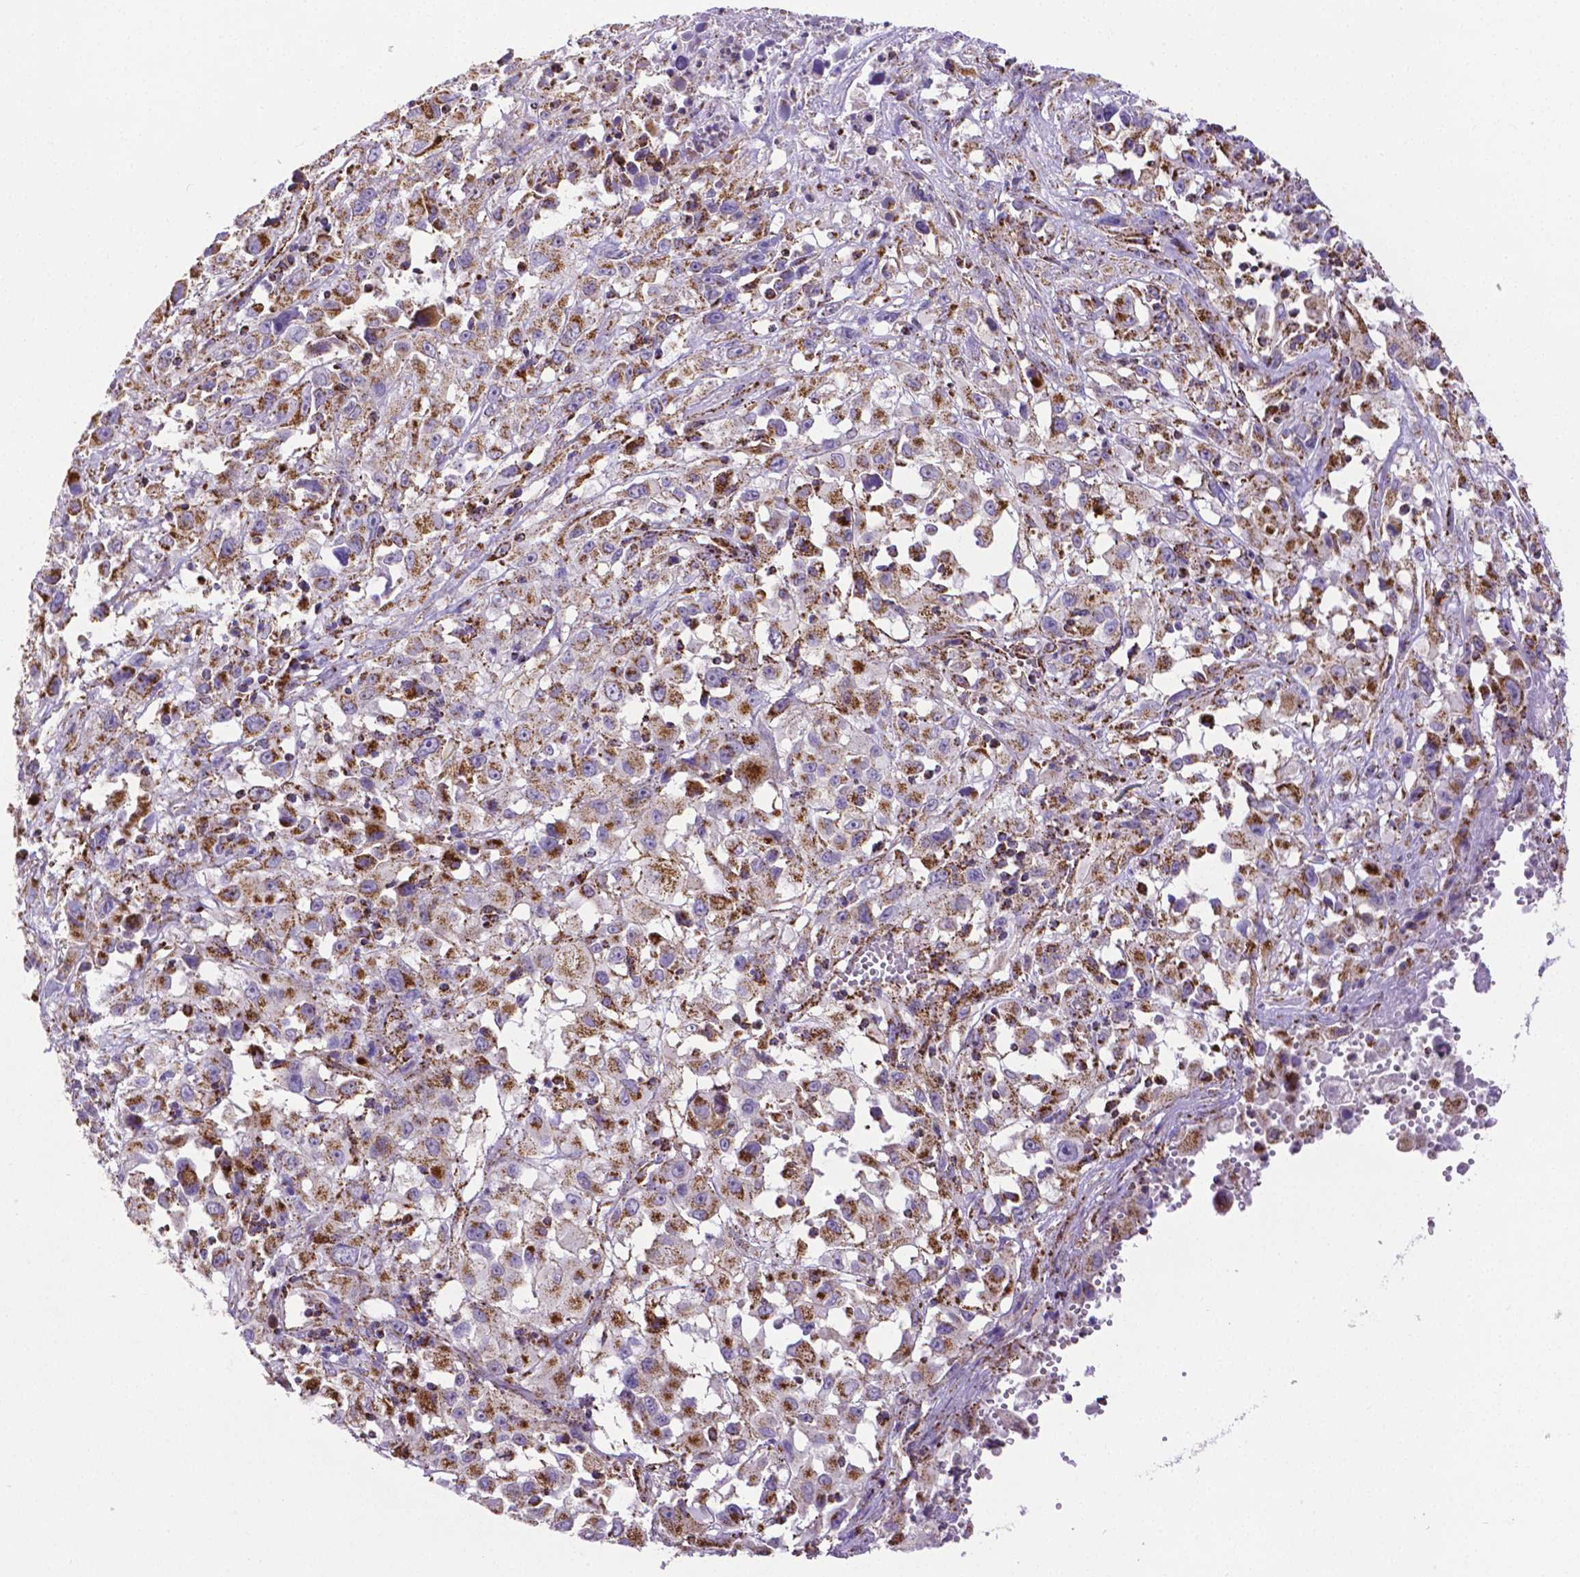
{"staining": {"intensity": "moderate", "quantity": ">75%", "location": "cytoplasmic/membranous"}, "tissue": "melanoma", "cell_type": "Tumor cells", "image_type": "cancer", "snomed": [{"axis": "morphology", "description": "Malignant melanoma, Metastatic site"}, {"axis": "topography", "description": "Soft tissue"}], "caption": "The immunohistochemical stain highlights moderate cytoplasmic/membranous staining in tumor cells of malignant melanoma (metastatic site) tissue.", "gene": "MACC1", "patient": {"sex": "male", "age": 50}}